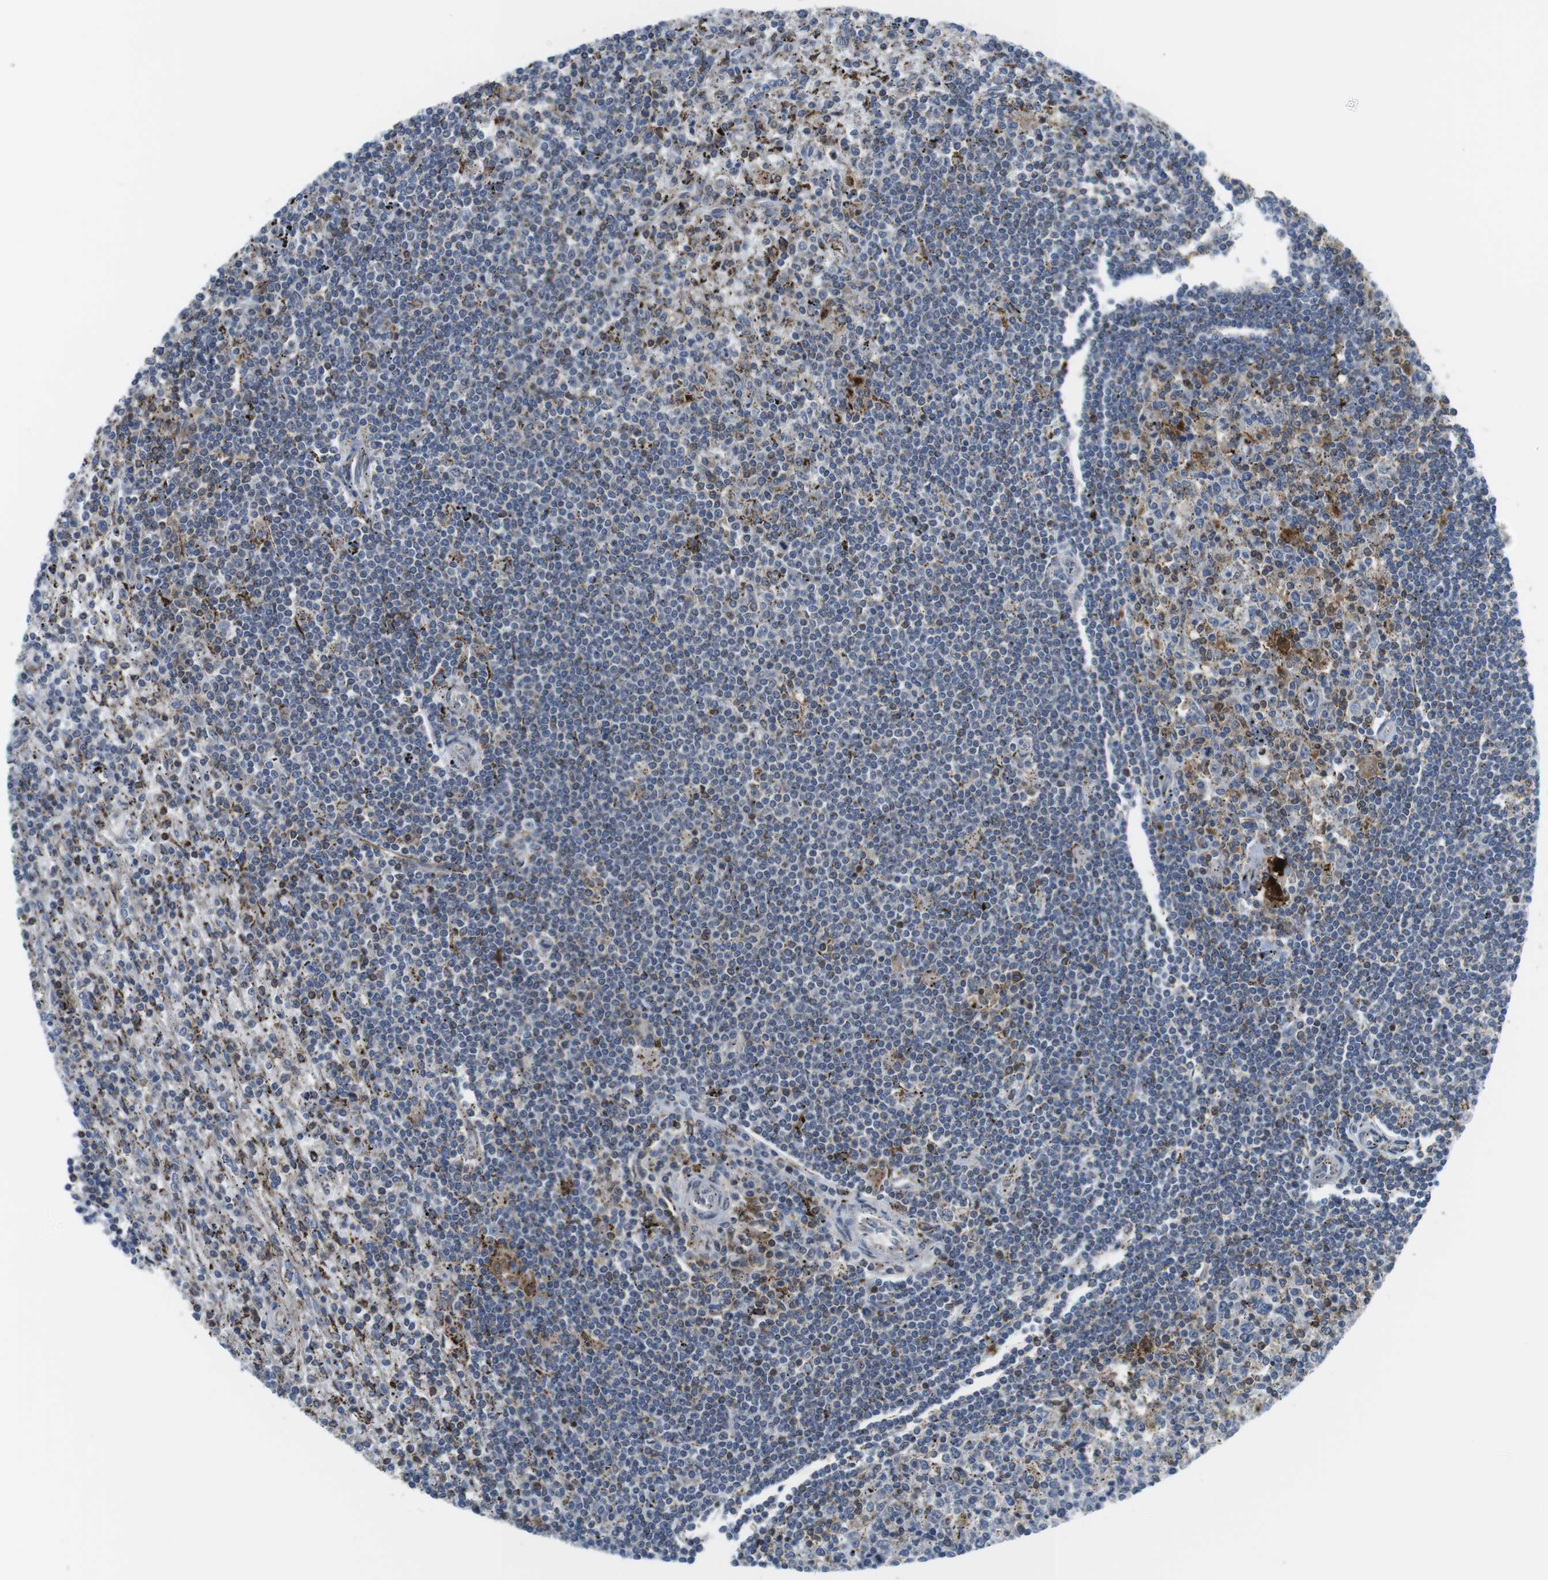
{"staining": {"intensity": "negative", "quantity": "none", "location": "none"}, "tissue": "lymphoma", "cell_type": "Tumor cells", "image_type": "cancer", "snomed": [{"axis": "morphology", "description": "Malignant lymphoma, non-Hodgkin's type, Low grade"}, {"axis": "topography", "description": "Spleen"}], "caption": "Tumor cells are negative for protein expression in human lymphoma. The staining was performed using DAB to visualize the protein expression in brown, while the nuclei were stained in blue with hematoxylin (Magnification: 20x).", "gene": "KCNE3", "patient": {"sex": "male", "age": 76}}